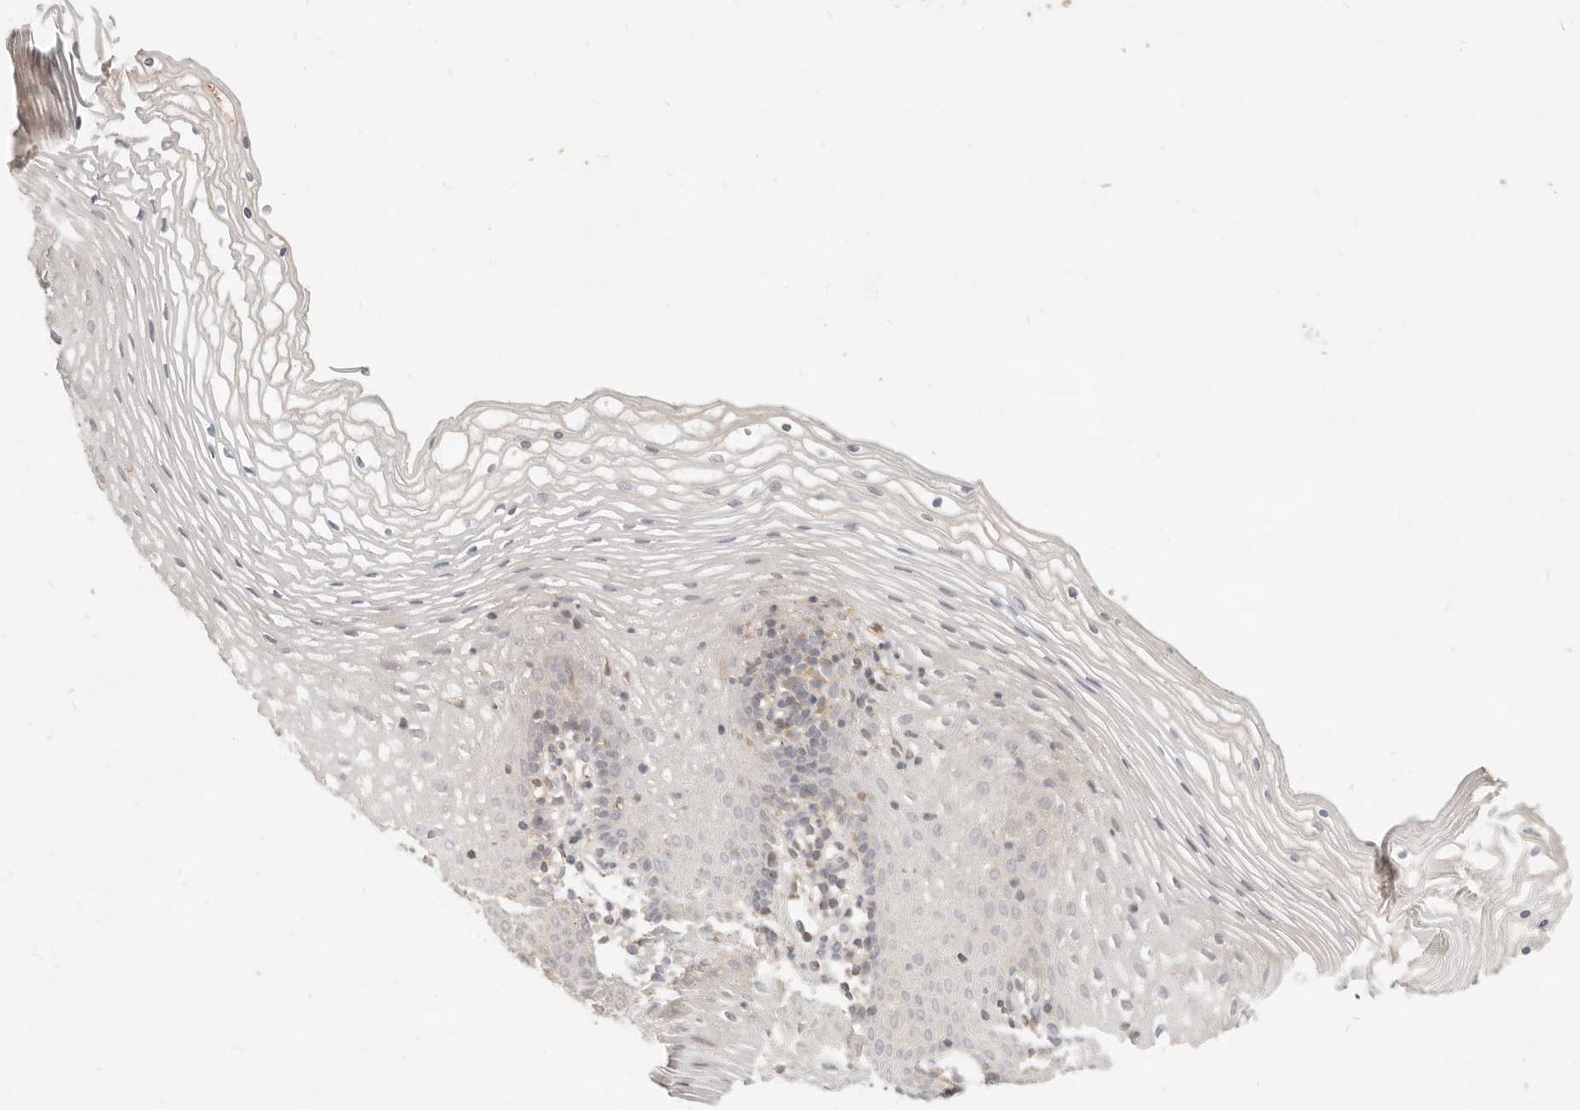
{"staining": {"intensity": "weak", "quantity": "25%-75%", "location": "cytoplasmic/membranous"}, "tissue": "vagina", "cell_type": "Squamous epithelial cells", "image_type": "normal", "snomed": [{"axis": "morphology", "description": "Normal tissue, NOS"}, {"axis": "topography", "description": "Vagina"}], "caption": "A brown stain labels weak cytoplasmic/membranous positivity of a protein in squamous epithelial cells of unremarkable vagina. (brown staining indicates protein expression, while blue staining denotes nuclei).", "gene": "NECAP2", "patient": {"sex": "female", "age": 32}}